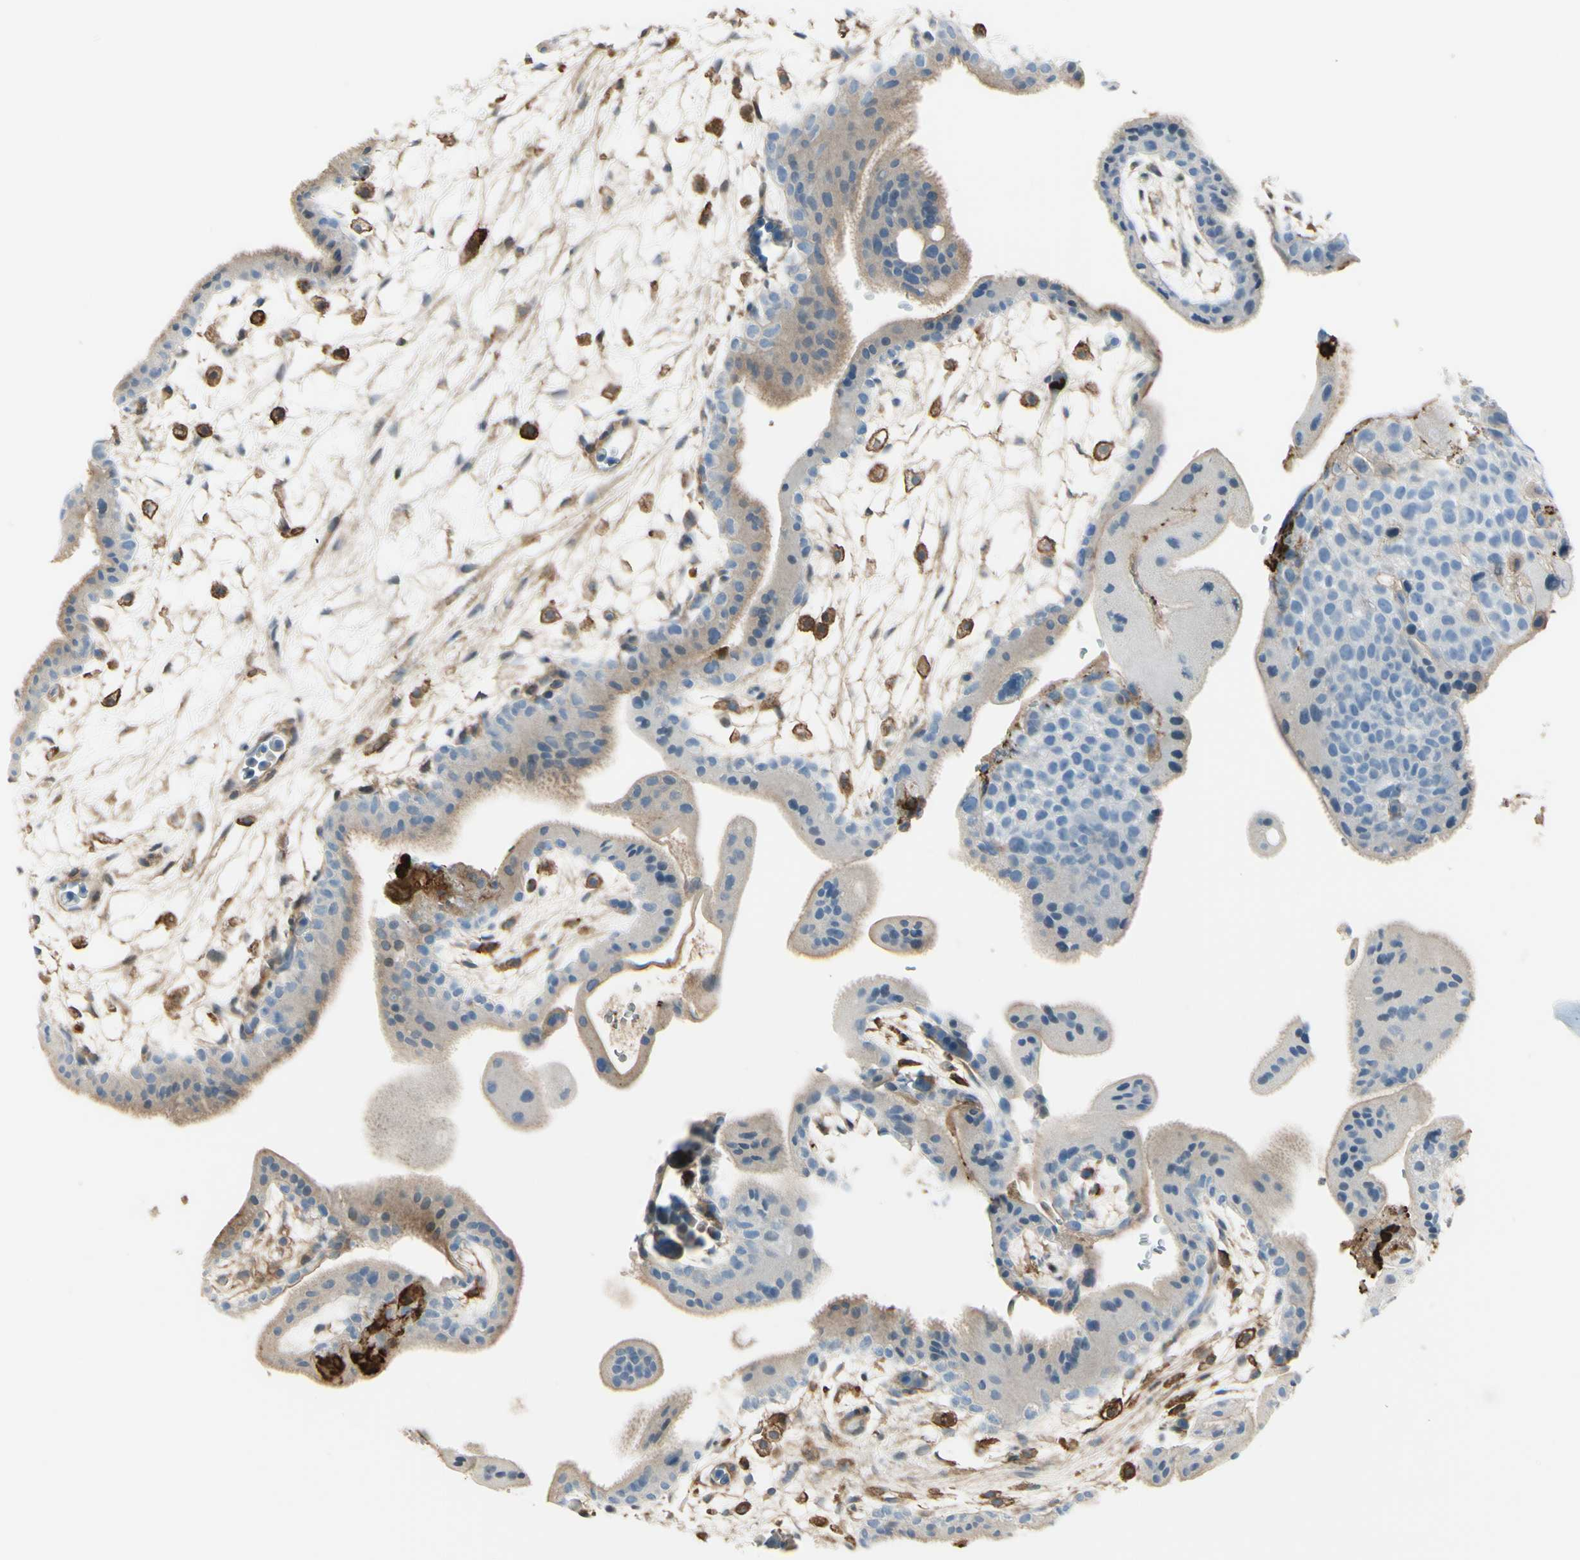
{"staining": {"intensity": "weak", "quantity": ">75%", "location": "cytoplasmic/membranous"}, "tissue": "placenta", "cell_type": "Trophoblastic cells", "image_type": "normal", "snomed": [{"axis": "morphology", "description": "Normal tissue, NOS"}, {"axis": "topography", "description": "Placenta"}], "caption": "Weak cytoplasmic/membranous expression for a protein is seen in about >75% of trophoblastic cells of benign placenta using immunohistochemistry.", "gene": "GSN", "patient": {"sex": "female", "age": 35}}